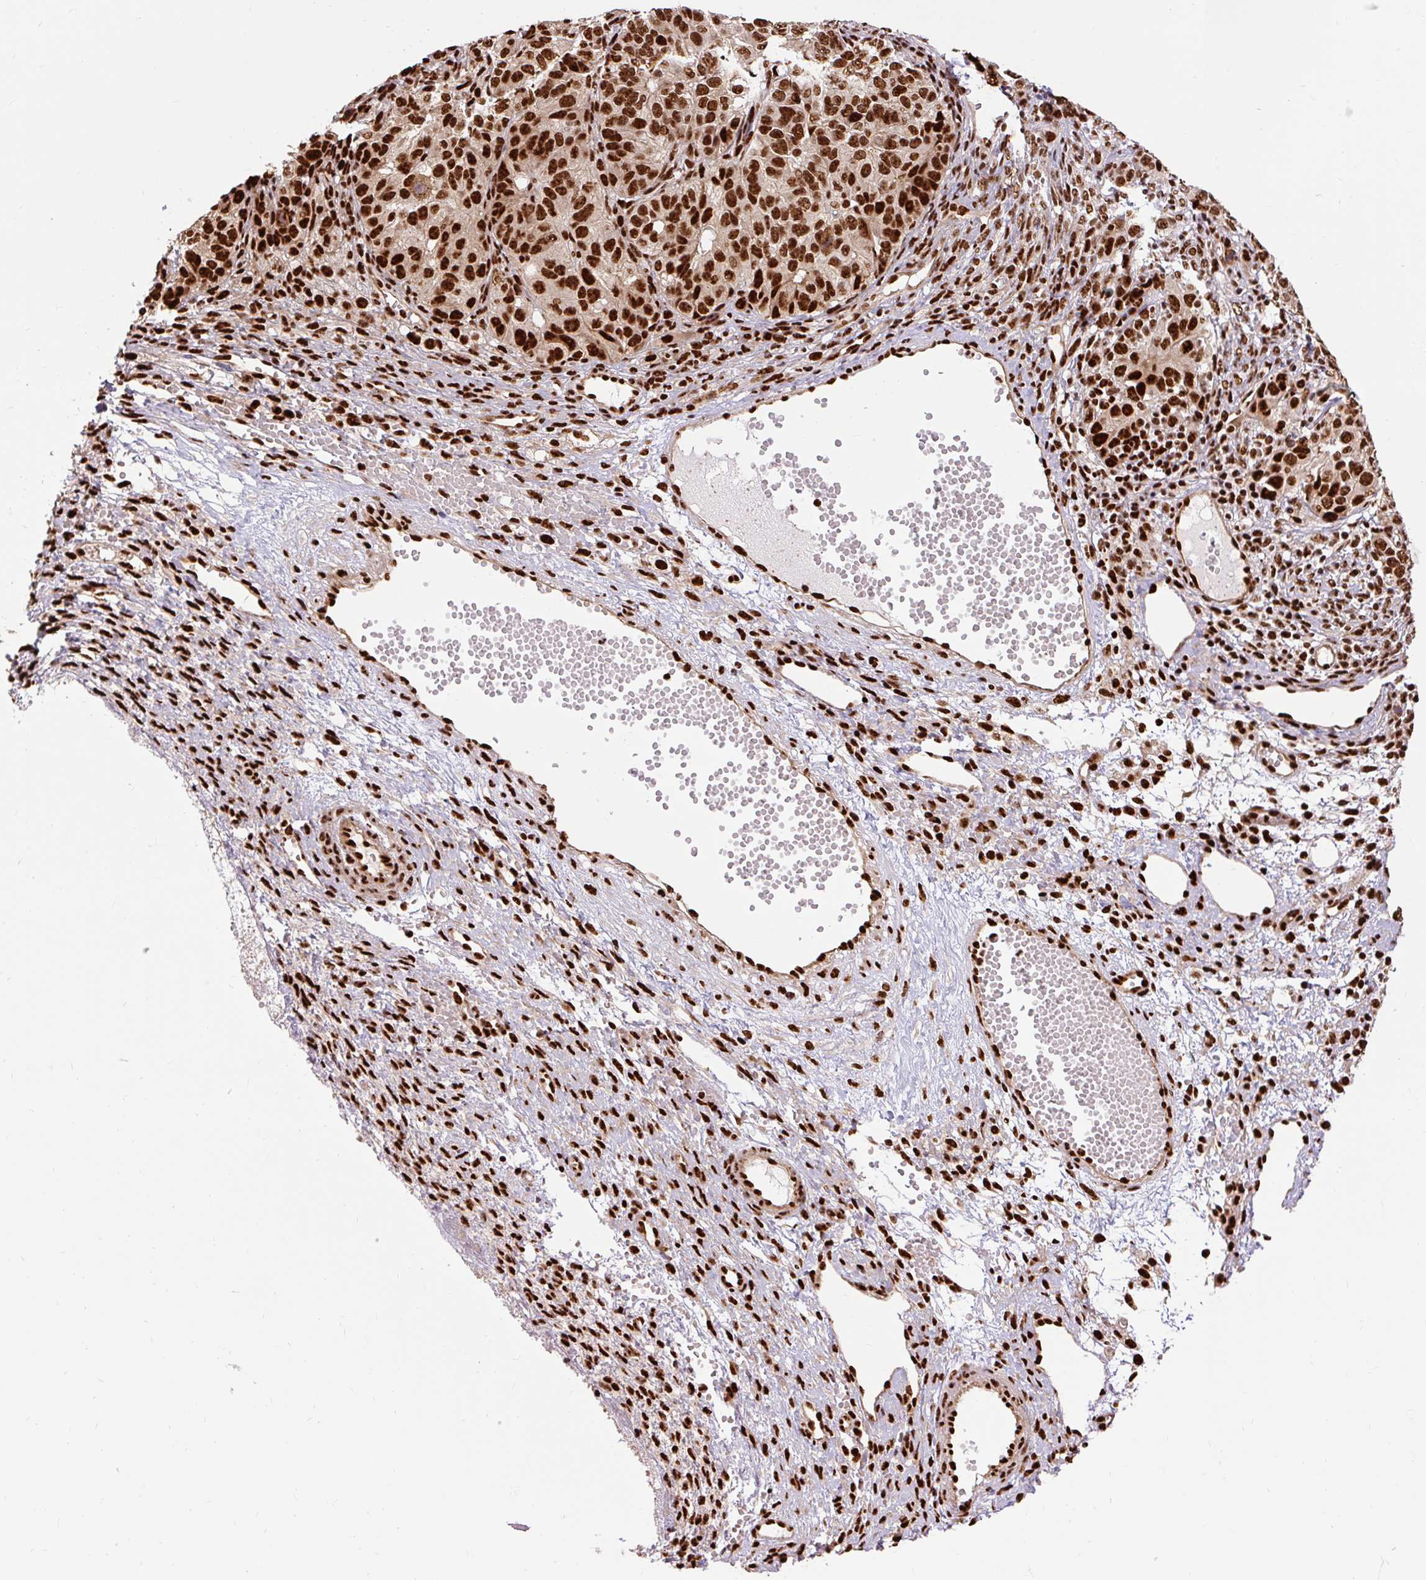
{"staining": {"intensity": "strong", "quantity": ">75%", "location": "nuclear"}, "tissue": "ovarian cancer", "cell_type": "Tumor cells", "image_type": "cancer", "snomed": [{"axis": "morphology", "description": "Carcinoma, endometroid"}, {"axis": "topography", "description": "Ovary"}], "caption": "Human ovarian cancer stained with a protein marker displays strong staining in tumor cells.", "gene": "MECOM", "patient": {"sex": "female", "age": 51}}